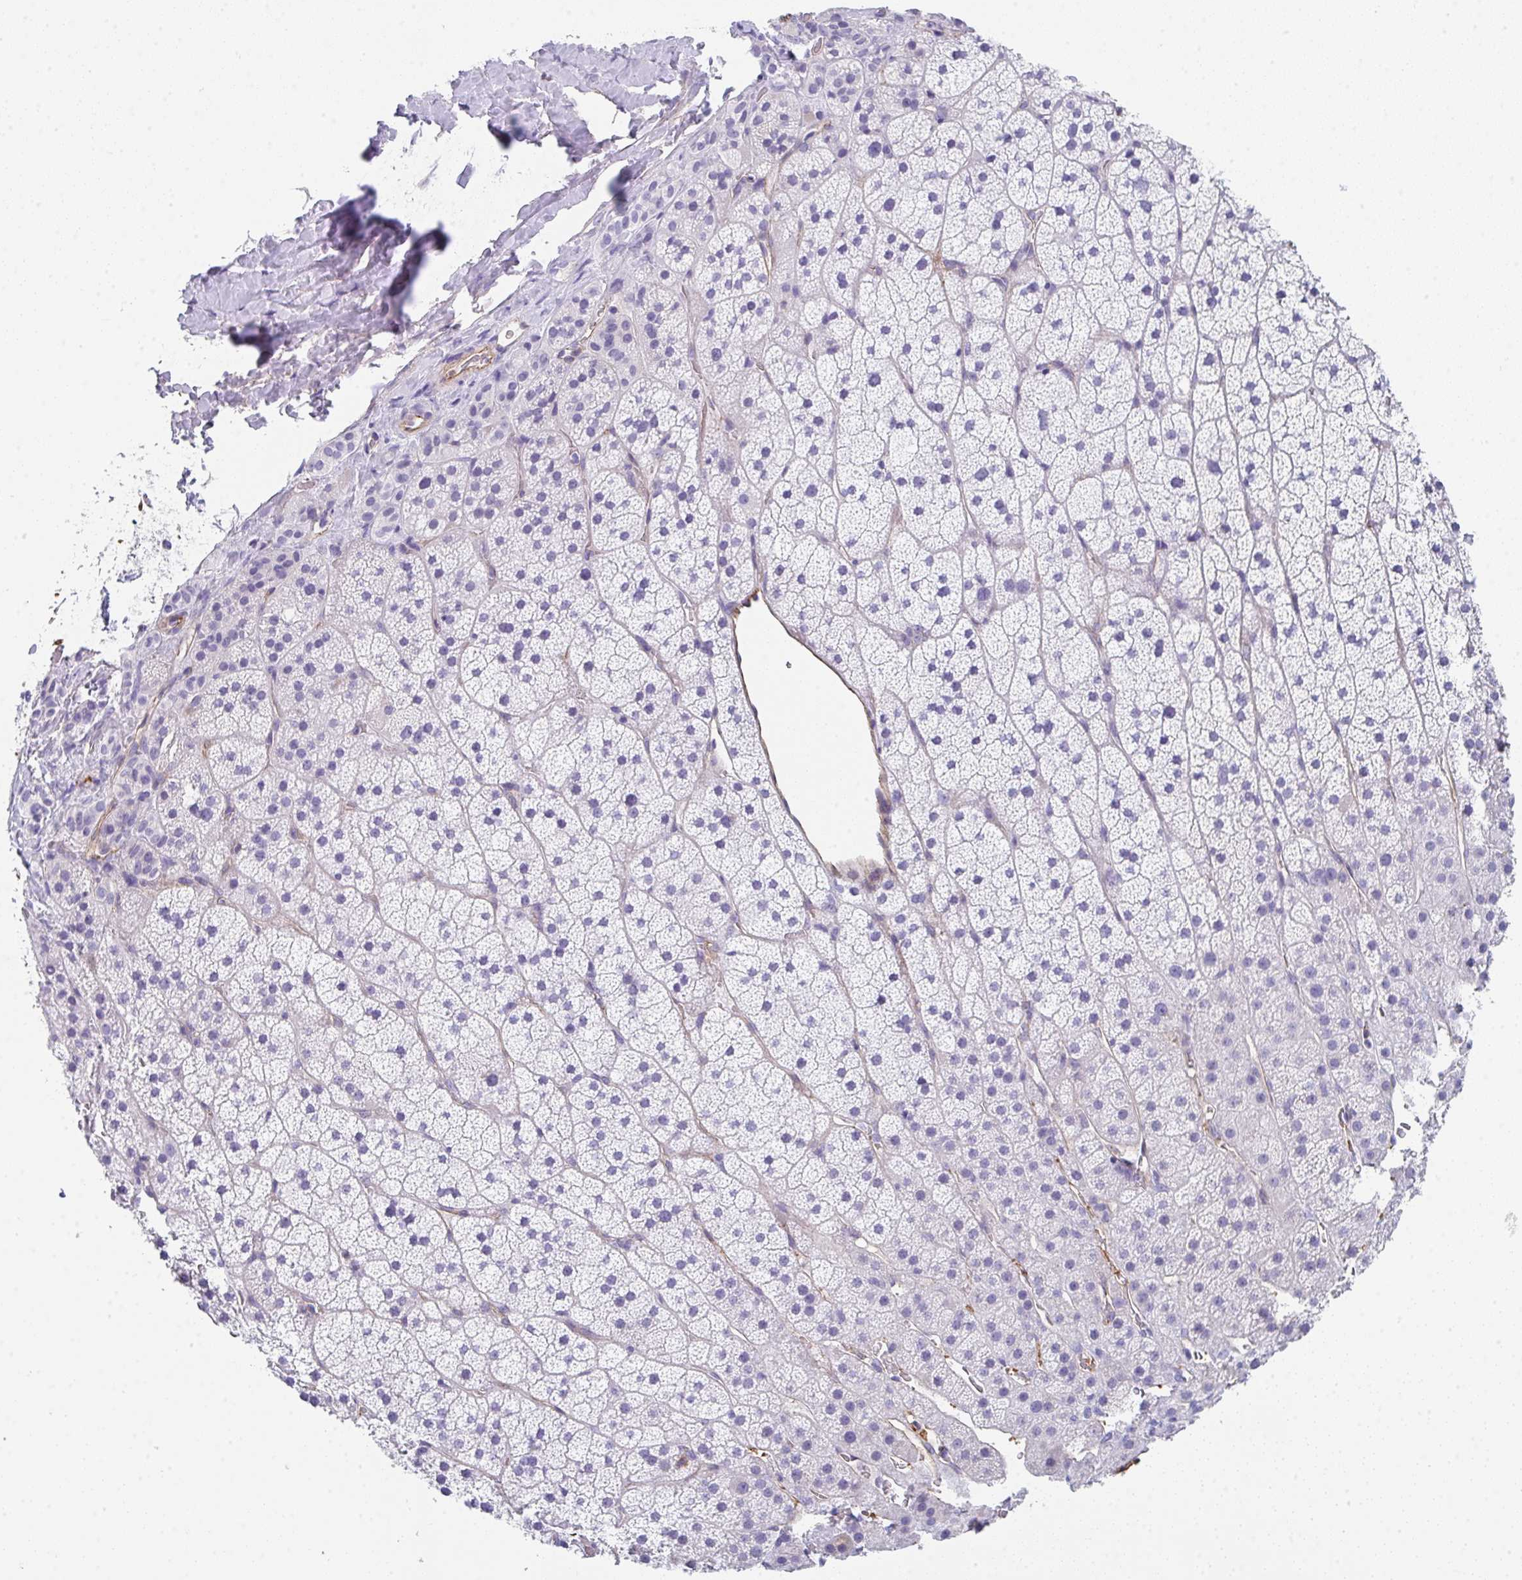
{"staining": {"intensity": "negative", "quantity": "none", "location": "none"}, "tissue": "adrenal gland", "cell_type": "Glandular cells", "image_type": "normal", "snomed": [{"axis": "morphology", "description": "Normal tissue, NOS"}, {"axis": "topography", "description": "Adrenal gland"}], "caption": "Human adrenal gland stained for a protein using IHC shows no positivity in glandular cells.", "gene": "DBN1", "patient": {"sex": "male", "age": 57}}